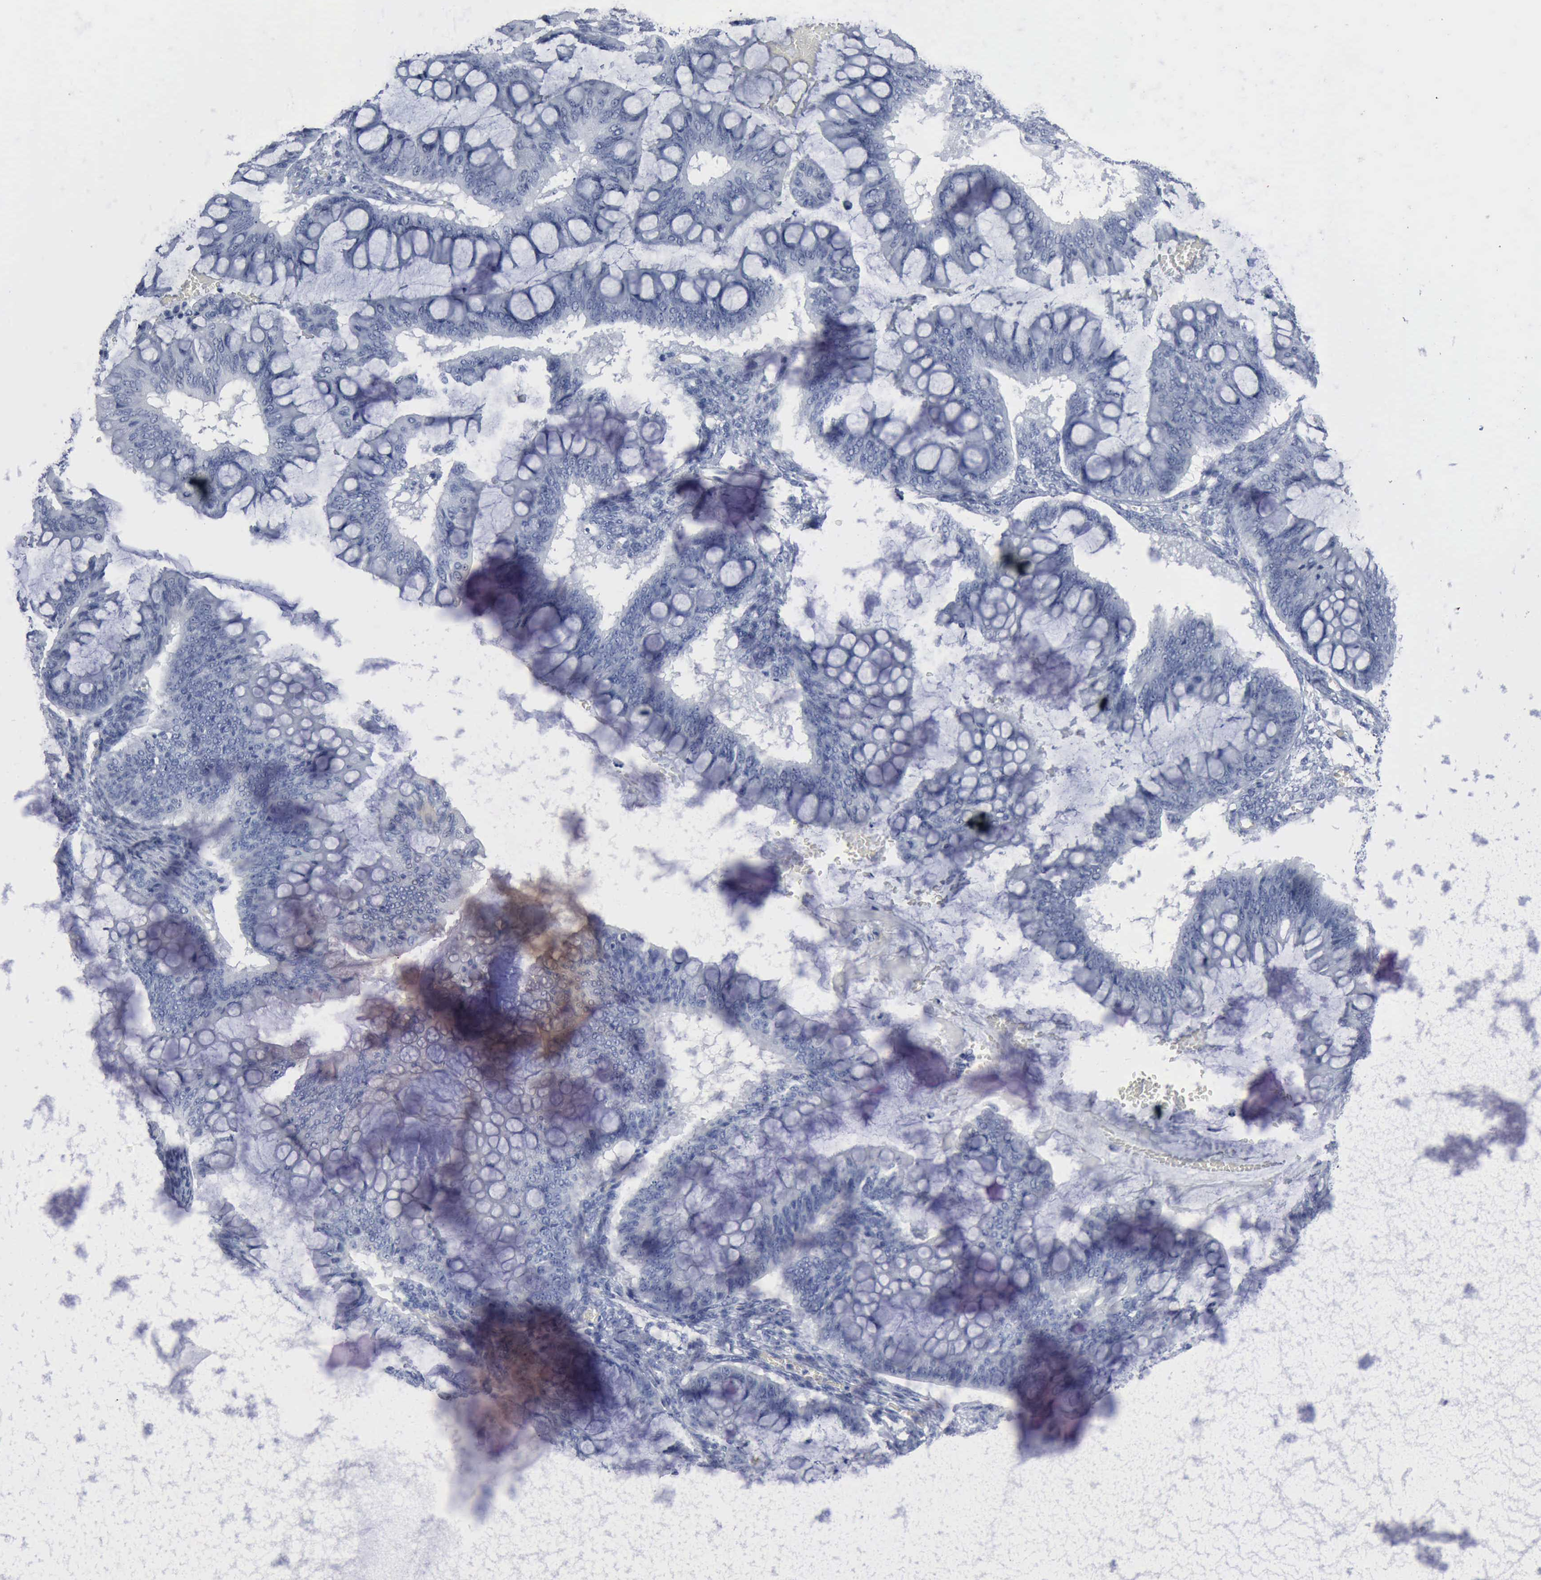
{"staining": {"intensity": "negative", "quantity": "none", "location": "none"}, "tissue": "ovarian cancer", "cell_type": "Tumor cells", "image_type": "cancer", "snomed": [{"axis": "morphology", "description": "Cystadenocarcinoma, mucinous, NOS"}, {"axis": "topography", "description": "Ovary"}], "caption": "Tumor cells are negative for protein expression in human ovarian cancer (mucinous cystadenocarcinoma). The staining was performed using DAB to visualize the protein expression in brown, while the nuclei were stained in blue with hematoxylin (Magnification: 20x).", "gene": "DMD", "patient": {"sex": "female", "age": 73}}